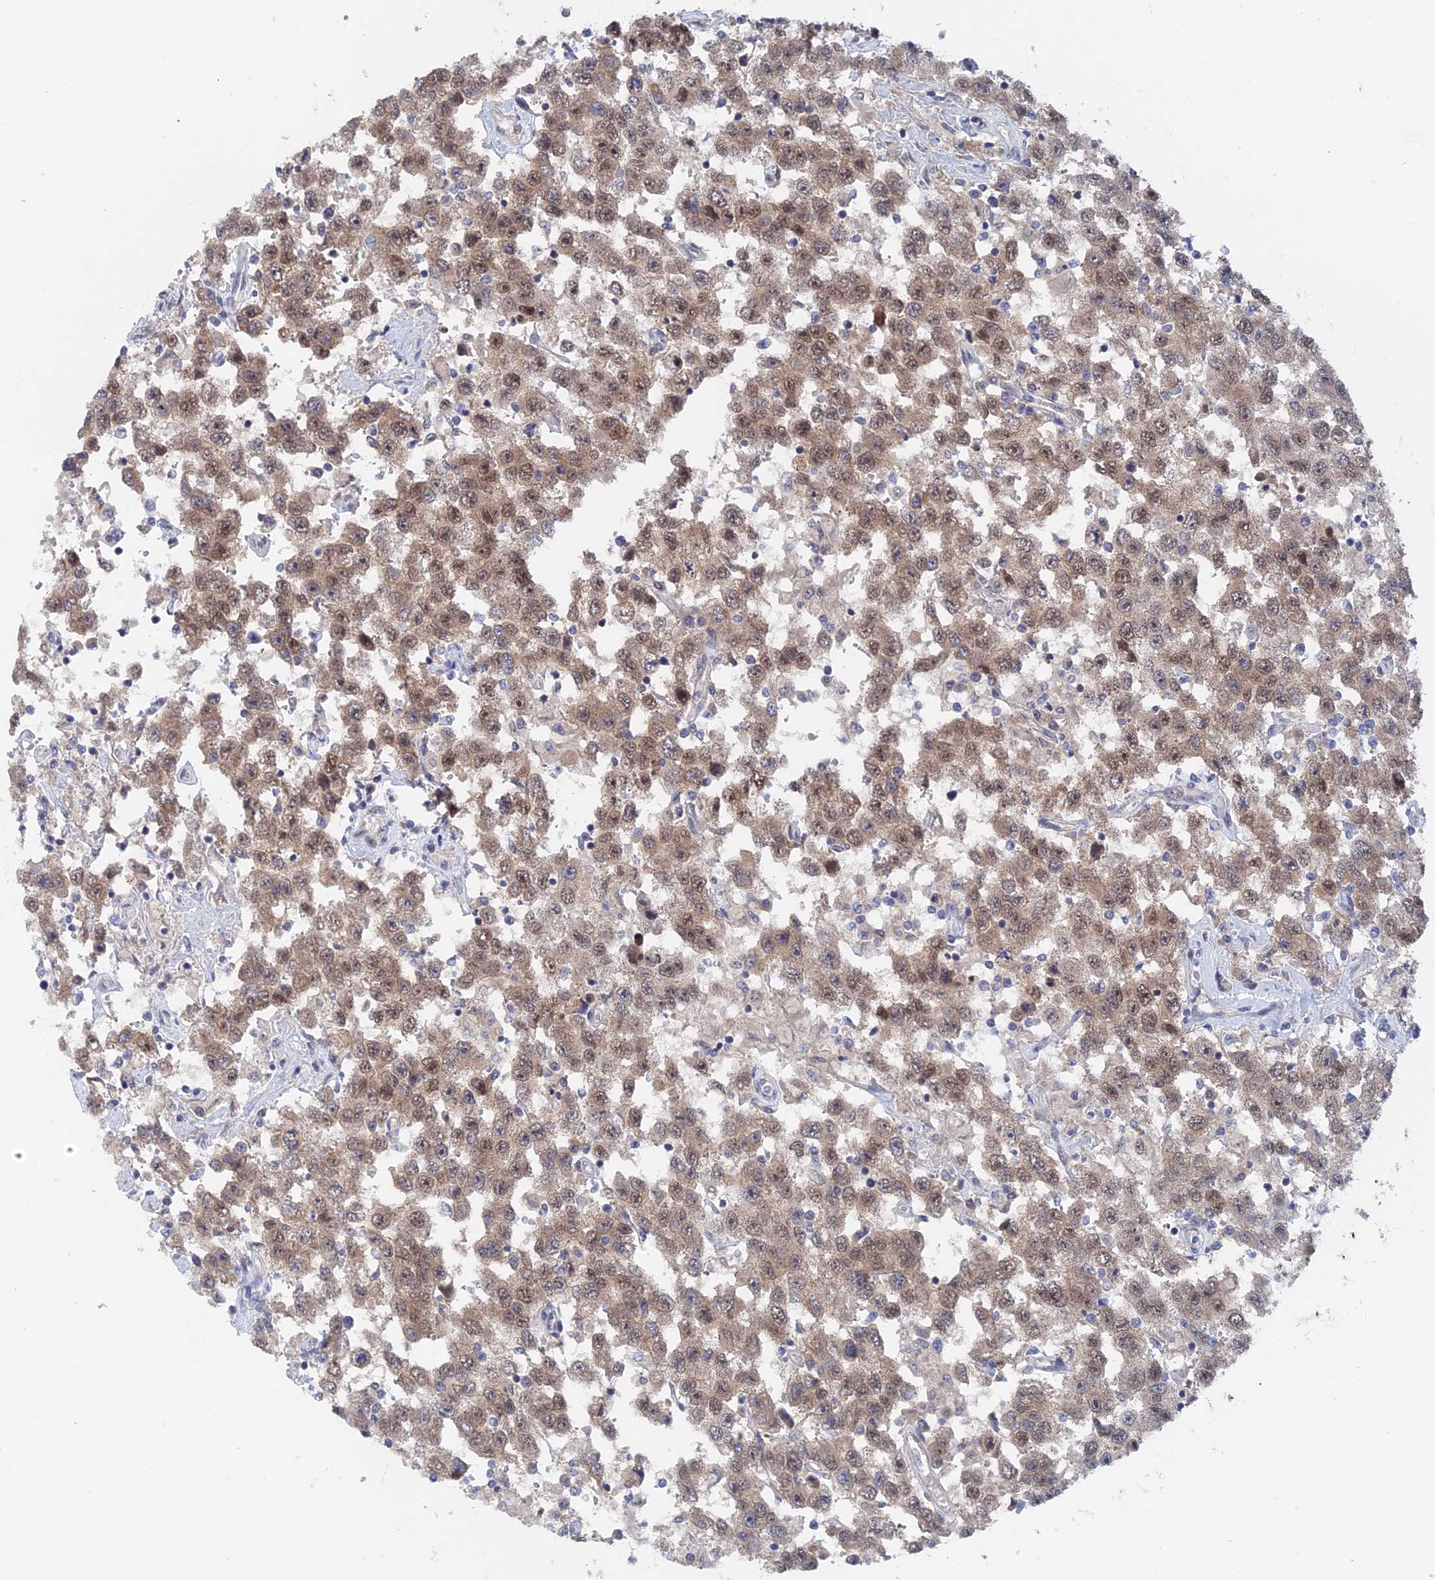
{"staining": {"intensity": "weak", "quantity": ">75%", "location": "cytoplasmic/membranous,nuclear"}, "tissue": "testis cancer", "cell_type": "Tumor cells", "image_type": "cancer", "snomed": [{"axis": "morphology", "description": "Seminoma, NOS"}, {"axis": "topography", "description": "Testis"}], "caption": "The immunohistochemical stain labels weak cytoplasmic/membranous and nuclear positivity in tumor cells of seminoma (testis) tissue.", "gene": "ELOVL6", "patient": {"sex": "male", "age": 41}}